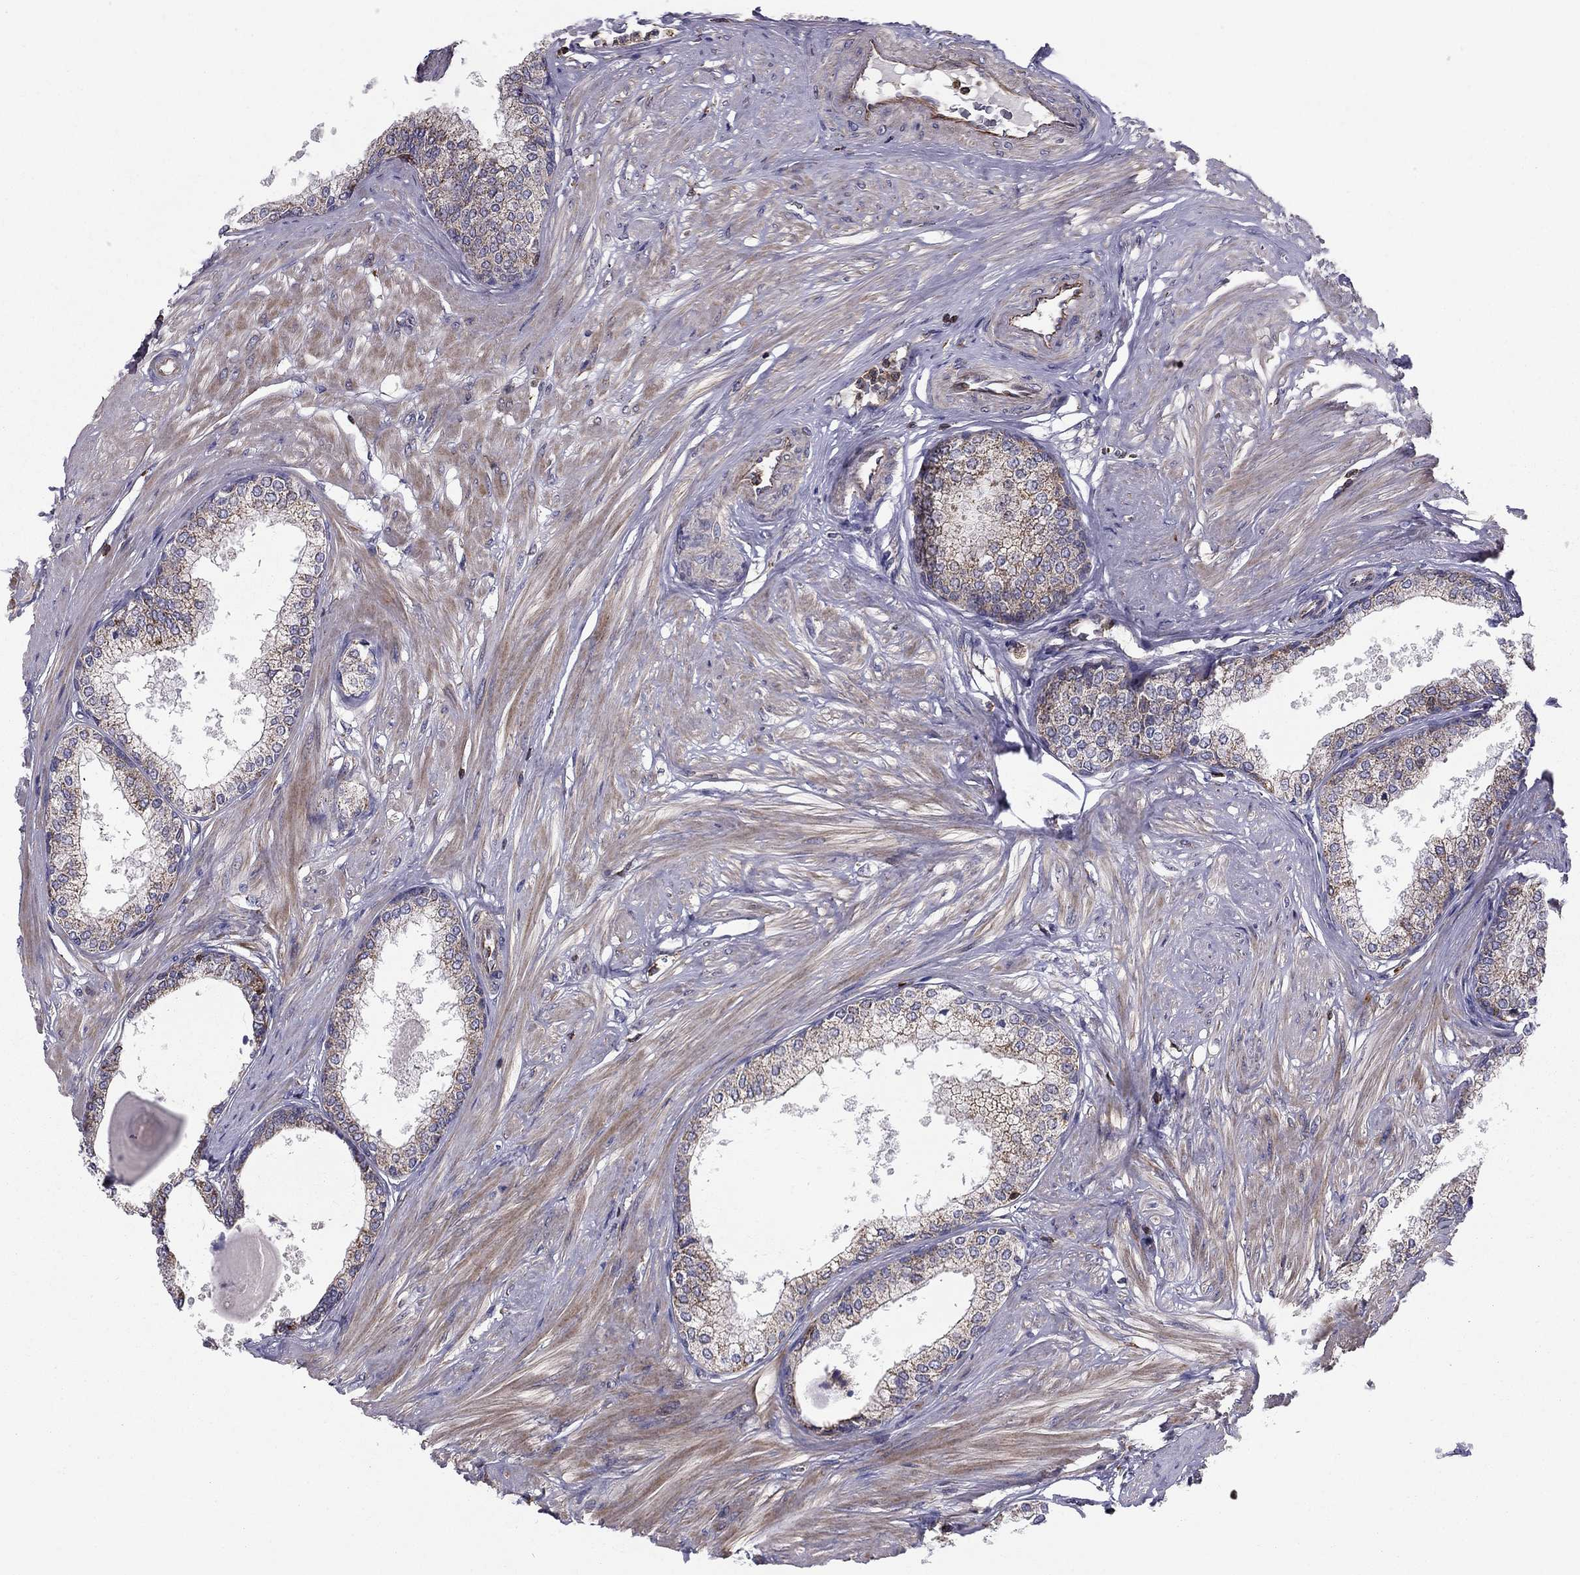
{"staining": {"intensity": "moderate", "quantity": "<25%", "location": "cytoplasmic/membranous"}, "tissue": "prostate", "cell_type": "Glandular cells", "image_type": "normal", "snomed": [{"axis": "morphology", "description": "Normal tissue, NOS"}, {"axis": "topography", "description": "Prostate"}], "caption": "DAB immunohistochemical staining of normal human prostate exhibits moderate cytoplasmic/membranous protein staining in approximately <25% of glandular cells.", "gene": "ALG6", "patient": {"sex": "male", "age": 63}}